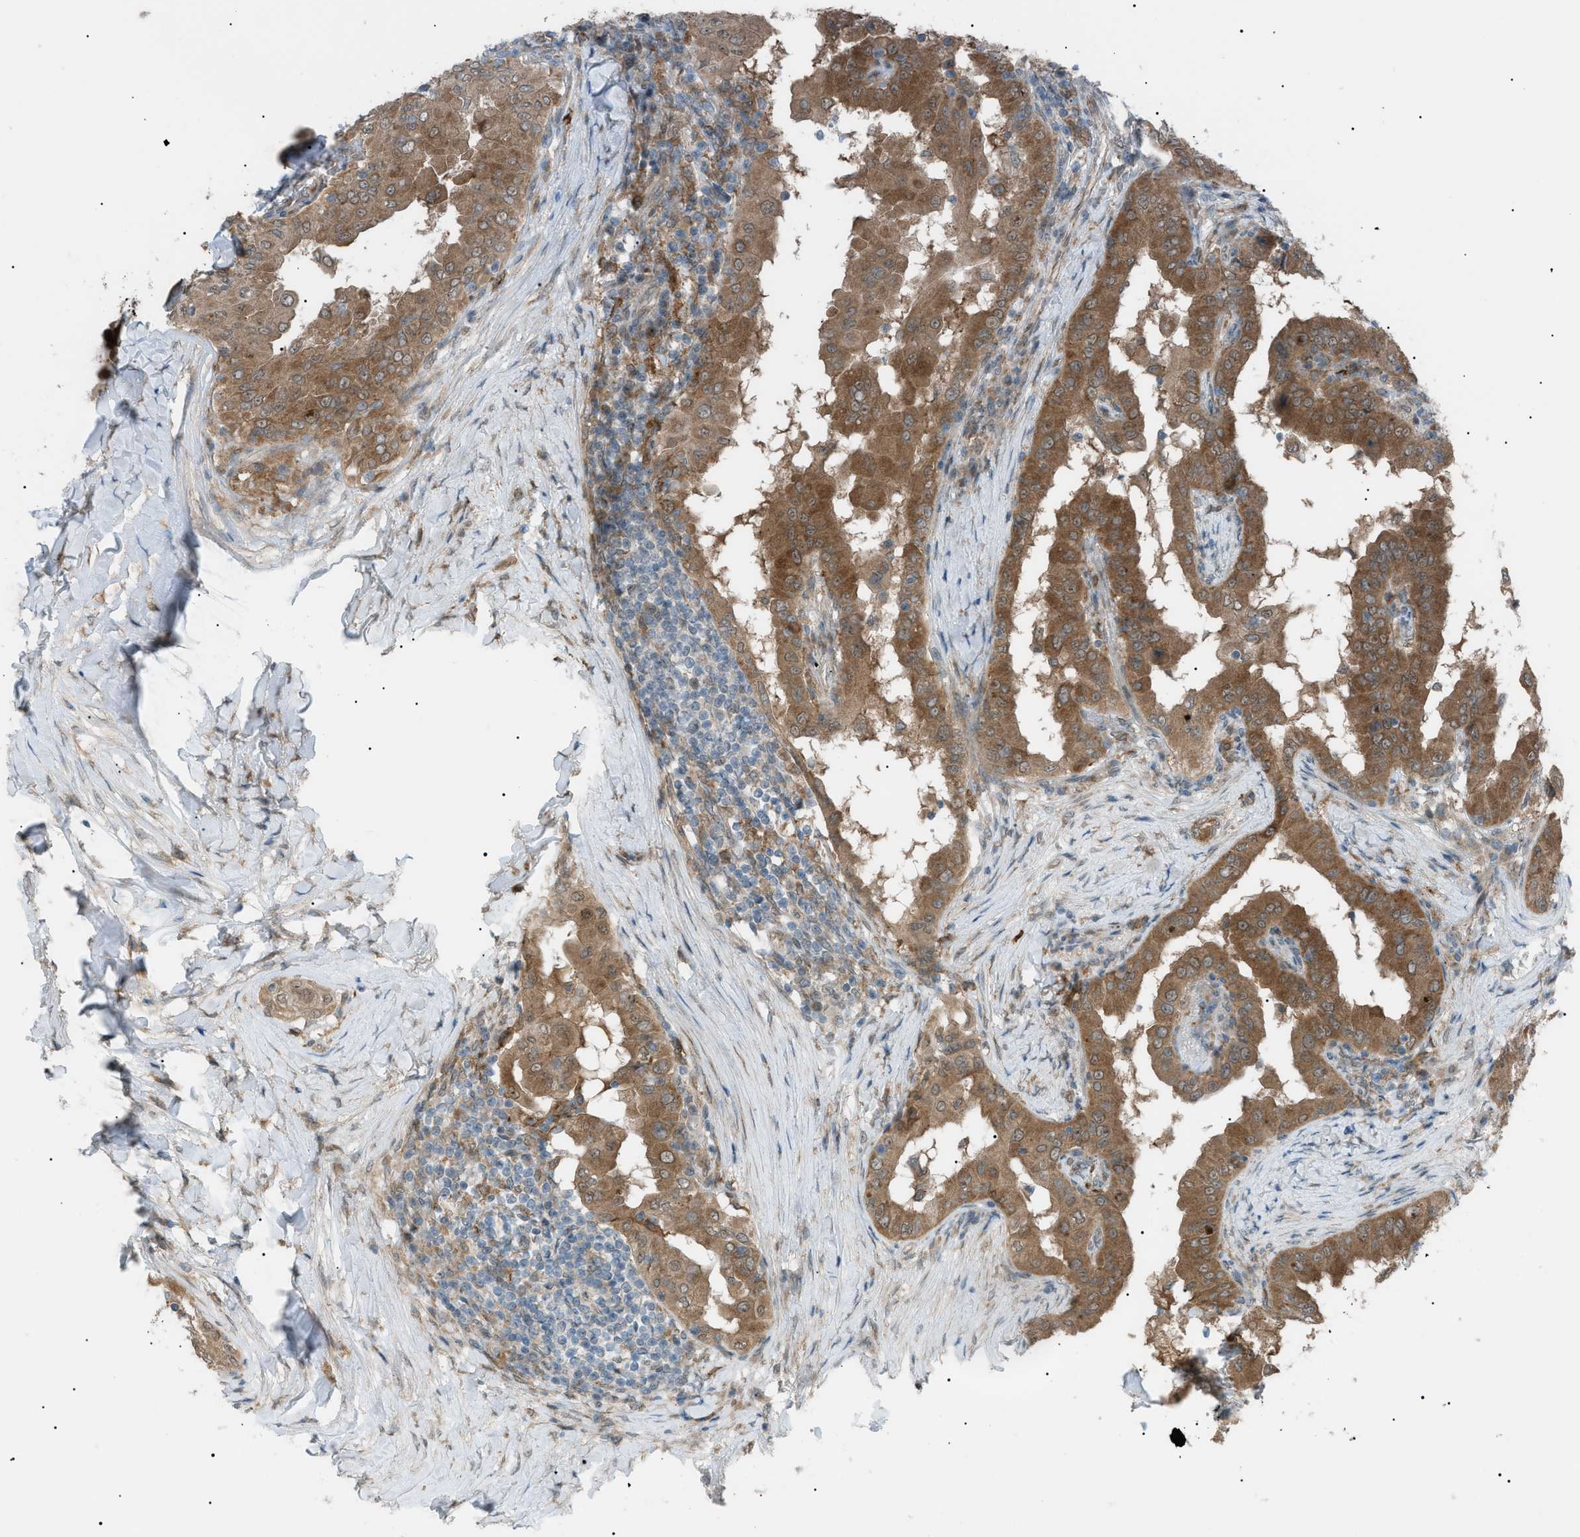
{"staining": {"intensity": "moderate", "quantity": ">75%", "location": "cytoplasmic/membranous"}, "tissue": "thyroid cancer", "cell_type": "Tumor cells", "image_type": "cancer", "snomed": [{"axis": "morphology", "description": "Papillary adenocarcinoma, NOS"}, {"axis": "topography", "description": "Thyroid gland"}], "caption": "Moderate cytoplasmic/membranous staining for a protein is appreciated in approximately >75% of tumor cells of thyroid cancer (papillary adenocarcinoma) using immunohistochemistry.", "gene": "LPIN2", "patient": {"sex": "male", "age": 33}}